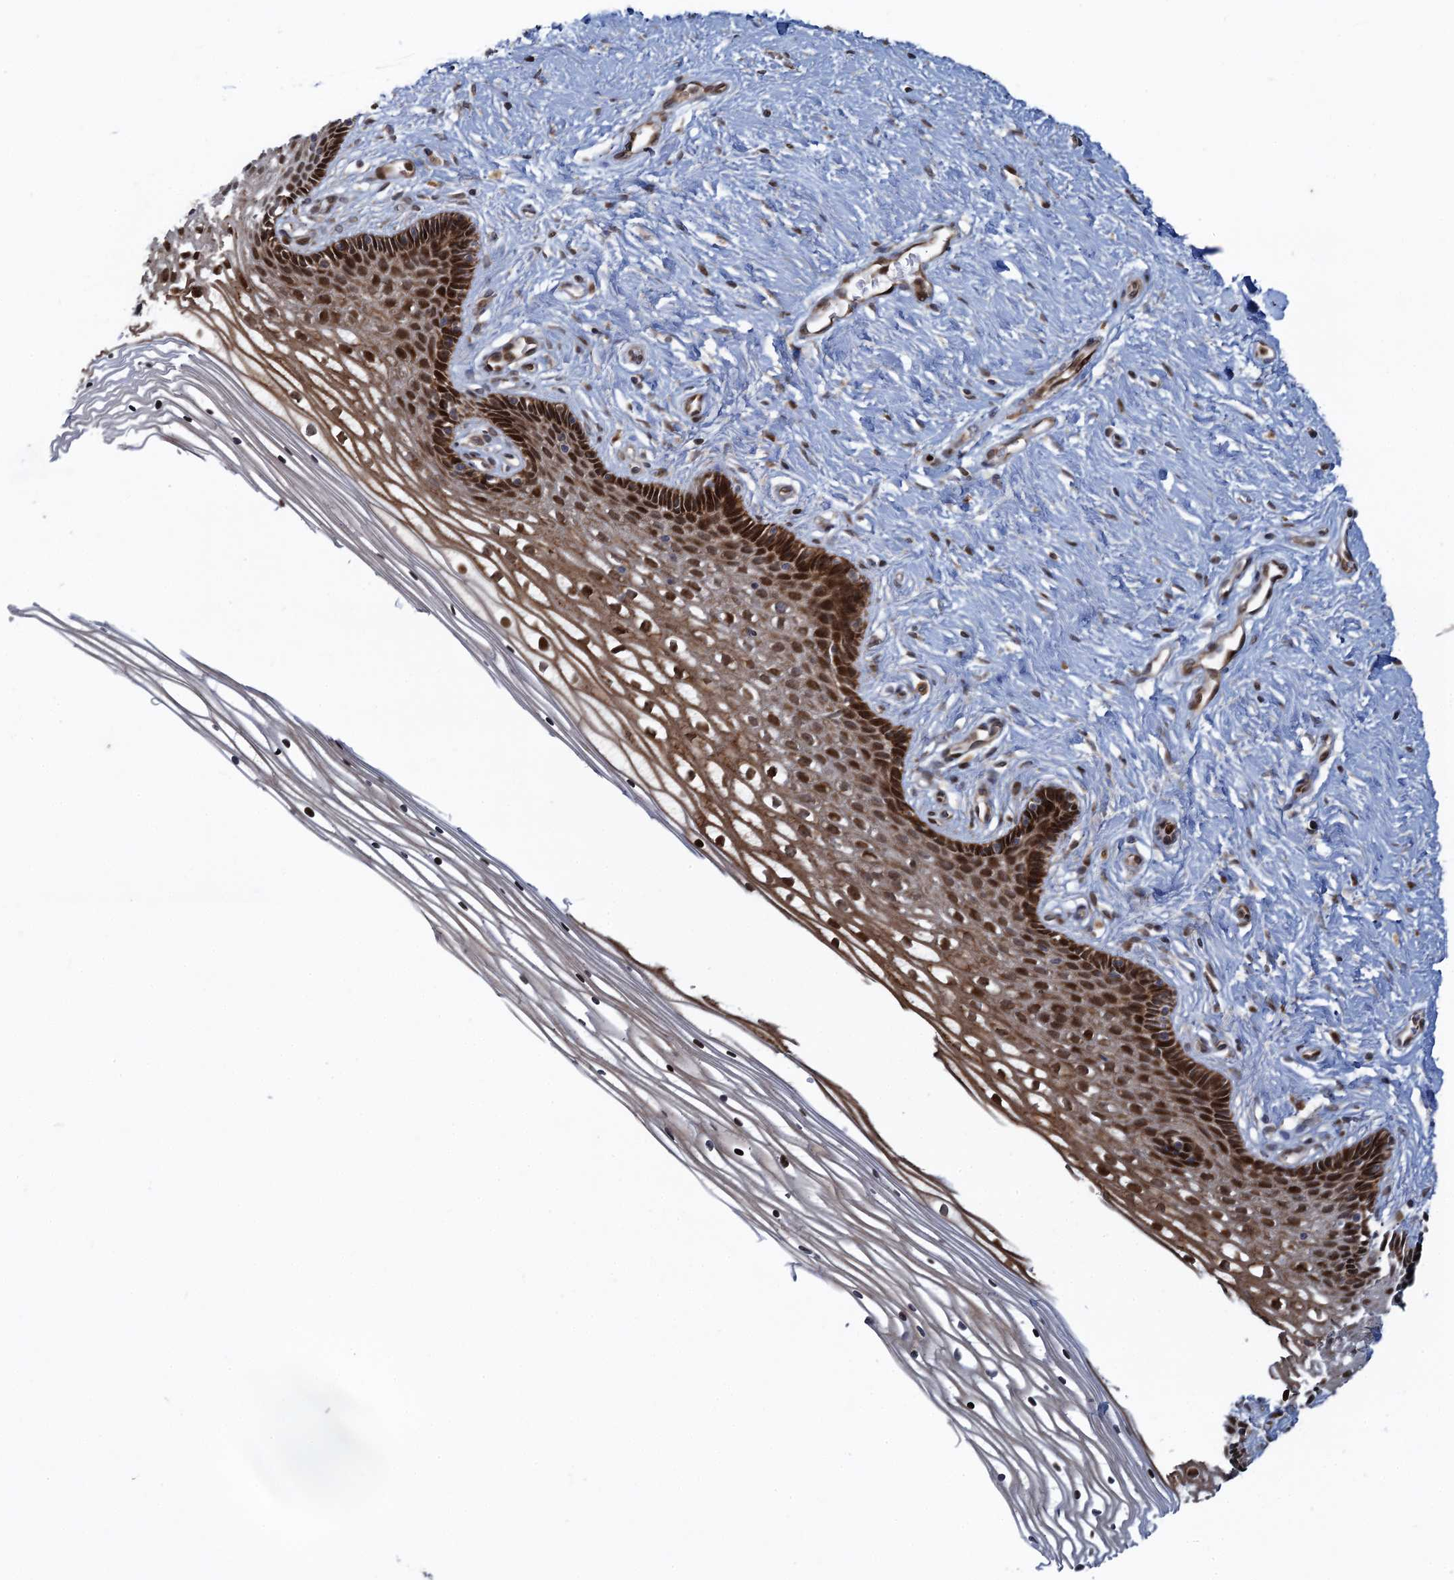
{"staining": {"intensity": "moderate", "quantity": ">75%", "location": "nuclear"}, "tissue": "cervix", "cell_type": "Glandular cells", "image_type": "normal", "snomed": [{"axis": "morphology", "description": "Normal tissue, NOS"}, {"axis": "topography", "description": "Cervix"}], "caption": "A high-resolution histopathology image shows immunohistochemistry staining of unremarkable cervix, which exhibits moderate nuclear staining in about >75% of glandular cells. (Brightfield microscopy of DAB IHC at high magnification).", "gene": "ATOSA", "patient": {"sex": "female", "age": 33}}